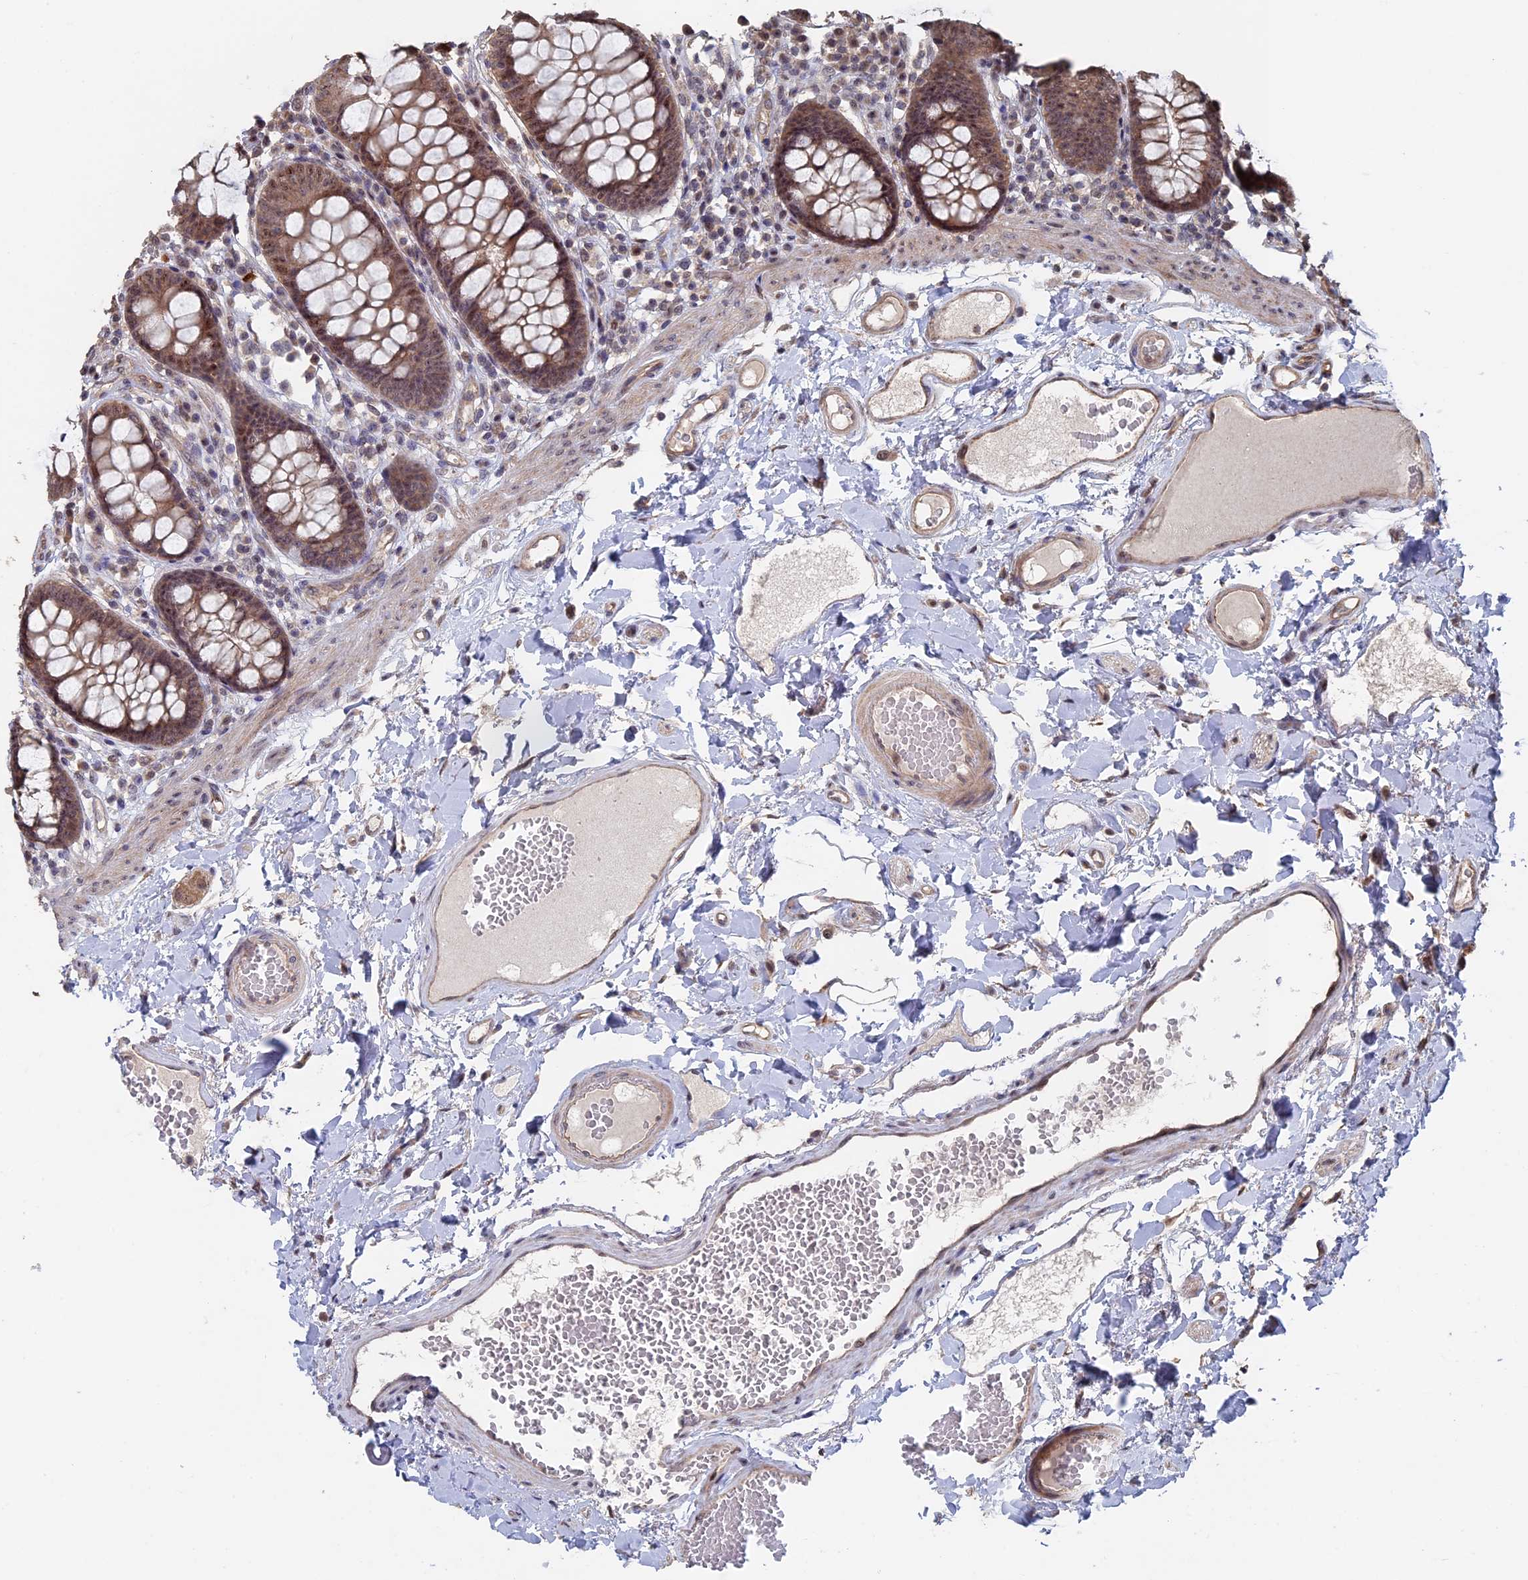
{"staining": {"intensity": "moderate", "quantity": ">75%", "location": "cytoplasmic/membranous"}, "tissue": "colon", "cell_type": "Endothelial cells", "image_type": "normal", "snomed": [{"axis": "morphology", "description": "Normal tissue, NOS"}, {"axis": "topography", "description": "Colon"}], "caption": "This is a micrograph of immunohistochemistry (IHC) staining of unremarkable colon, which shows moderate staining in the cytoplasmic/membranous of endothelial cells.", "gene": "KIAA1328", "patient": {"sex": "male", "age": 84}}